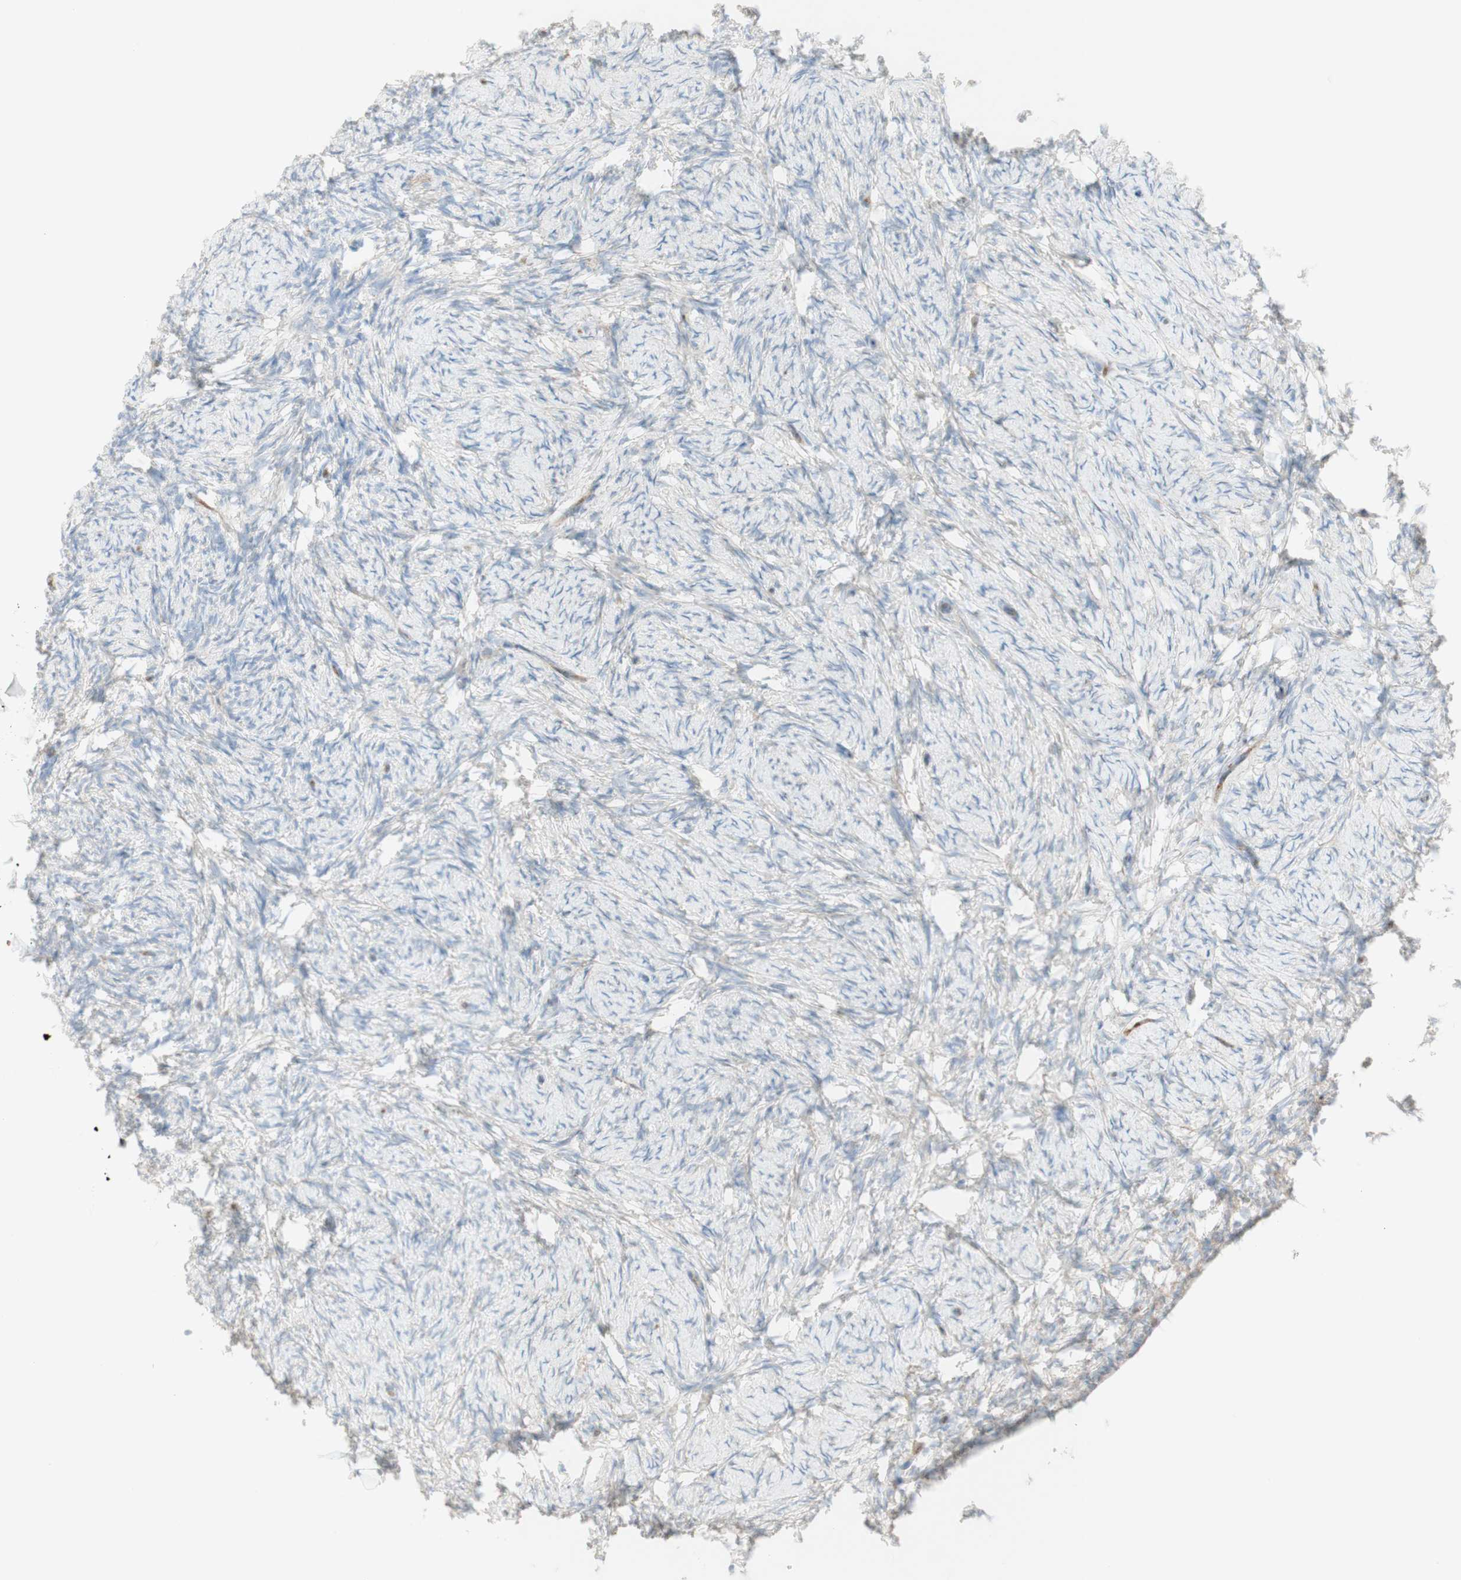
{"staining": {"intensity": "weak", "quantity": "<25%", "location": "cytoplasmic/membranous"}, "tissue": "ovary", "cell_type": "Ovarian stroma cells", "image_type": "normal", "snomed": [{"axis": "morphology", "description": "Normal tissue, NOS"}, {"axis": "topography", "description": "Ovary"}], "caption": "A histopathology image of human ovary is negative for staining in ovarian stroma cells. Brightfield microscopy of immunohistochemistry stained with DAB (brown) and hematoxylin (blue), captured at high magnification.", "gene": "MYO6", "patient": {"sex": "female", "age": 60}}